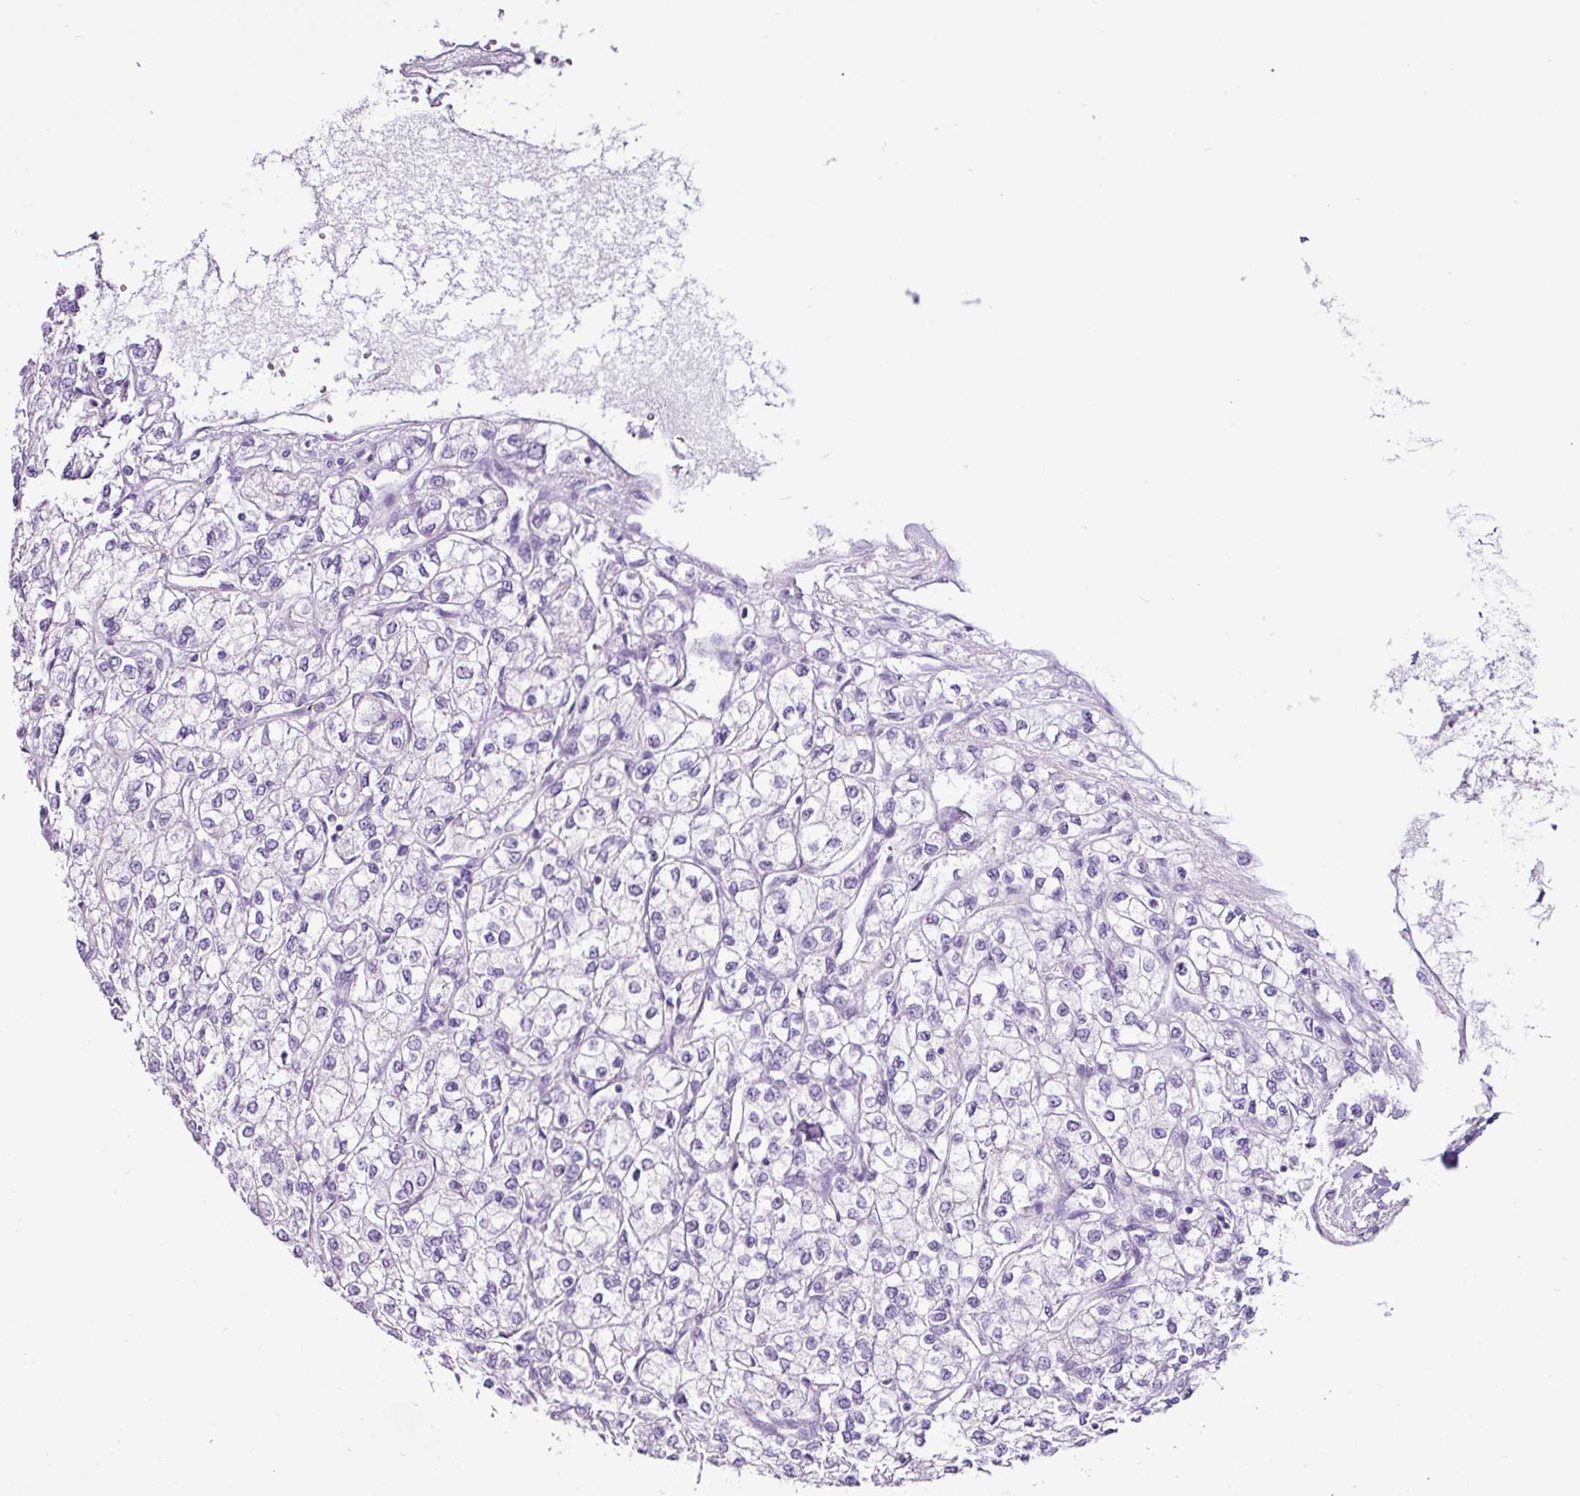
{"staining": {"intensity": "negative", "quantity": "none", "location": "none"}, "tissue": "renal cancer", "cell_type": "Tumor cells", "image_type": "cancer", "snomed": [{"axis": "morphology", "description": "Adenocarcinoma, NOS"}, {"axis": "topography", "description": "Kidney"}], "caption": "Human adenocarcinoma (renal) stained for a protein using immunohistochemistry exhibits no staining in tumor cells.", "gene": "PGR", "patient": {"sex": "male", "age": 80}}